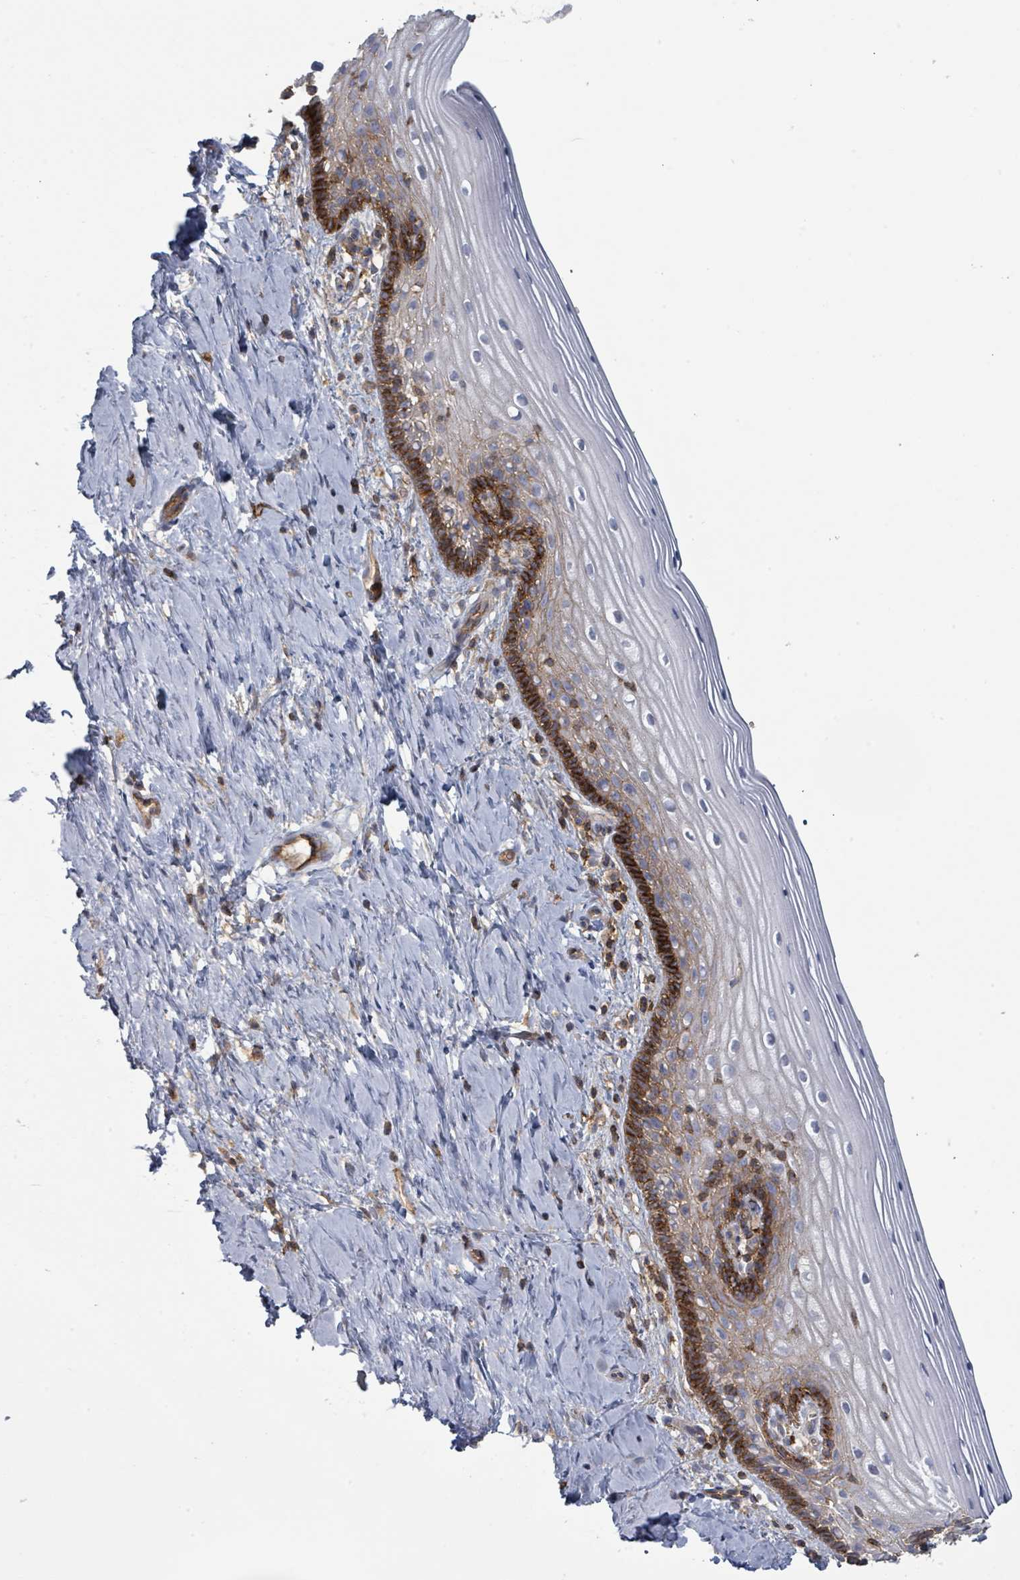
{"staining": {"intensity": "moderate", "quantity": "25%-75%", "location": "cytoplasmic/membranous"}, "tissue": "cervix", "cell_type": "Glandular cells", "image_type": "normal", "snomed": [{"axis": "morphology", "description": "Normal tissue, NOS"}, {"axis": "topography", "description": "Cervix"}], "caption": "Glandular cells demonstrate moderate cytoplasmic/membranous expression in approximately 25%-75% of cells in normal cervix.", "gene": "TNFRSF14", "patient": {"sex": "female", "age": 44}}